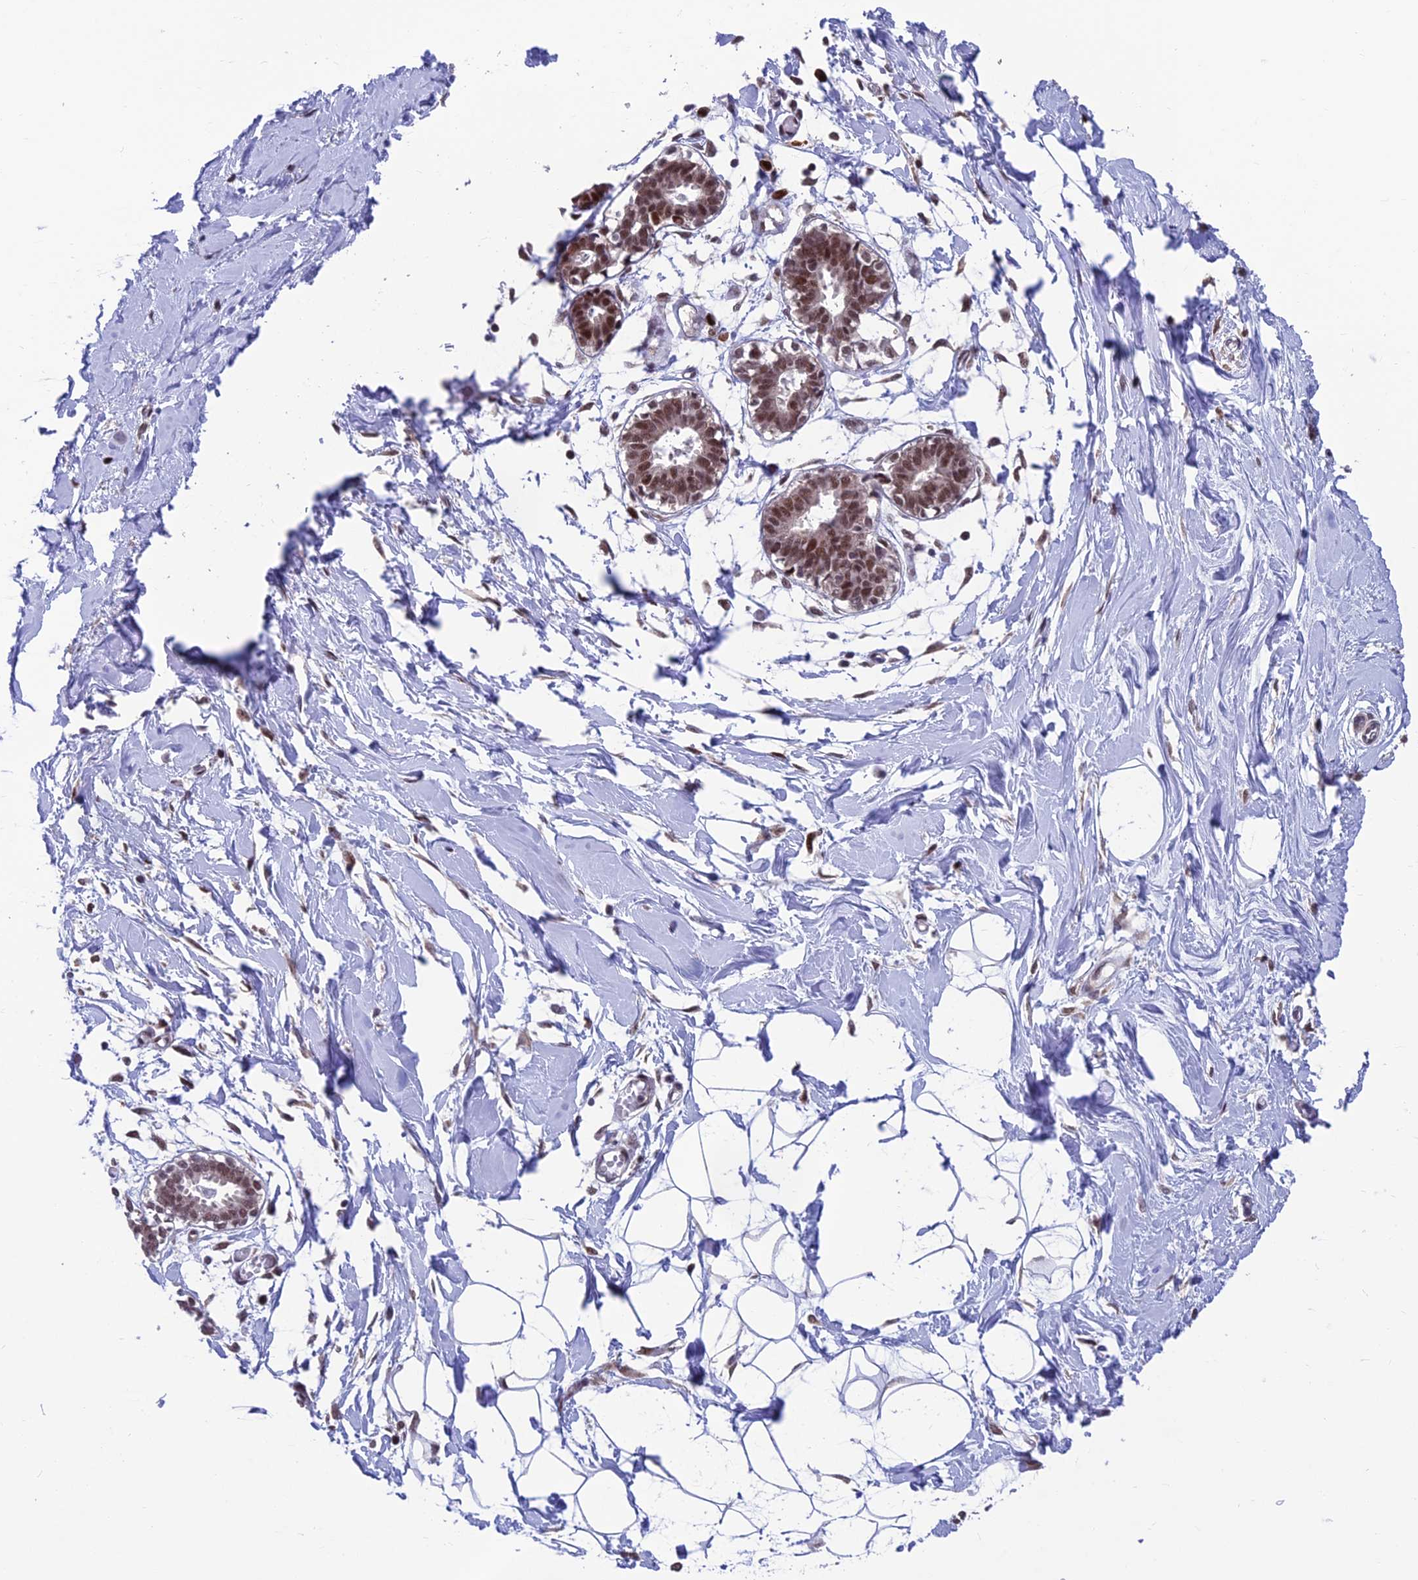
{"staining": {"intensity": "negative", "quantity": "none", "location": "none"}, "tissue": "breast", "cell_type": "Adipocytes", "image_type": "normal", "snomed": [{"axis": "morphology", "description": "Normal tissue, NOS"}, {"axis": "topography", "description": "Breast"}], "caption": "DAB (3,3'-diaminobenzidine) immunohistochemical staining of unremarkable human breast displays no significant expression in adipocytes. (DAB (3,3'-diaminobenzidine) IHC visualized using brightfield microscopy, high magnification).", "gene": "KIAA1191", "patient": {"sex": "female", "age": 27}}